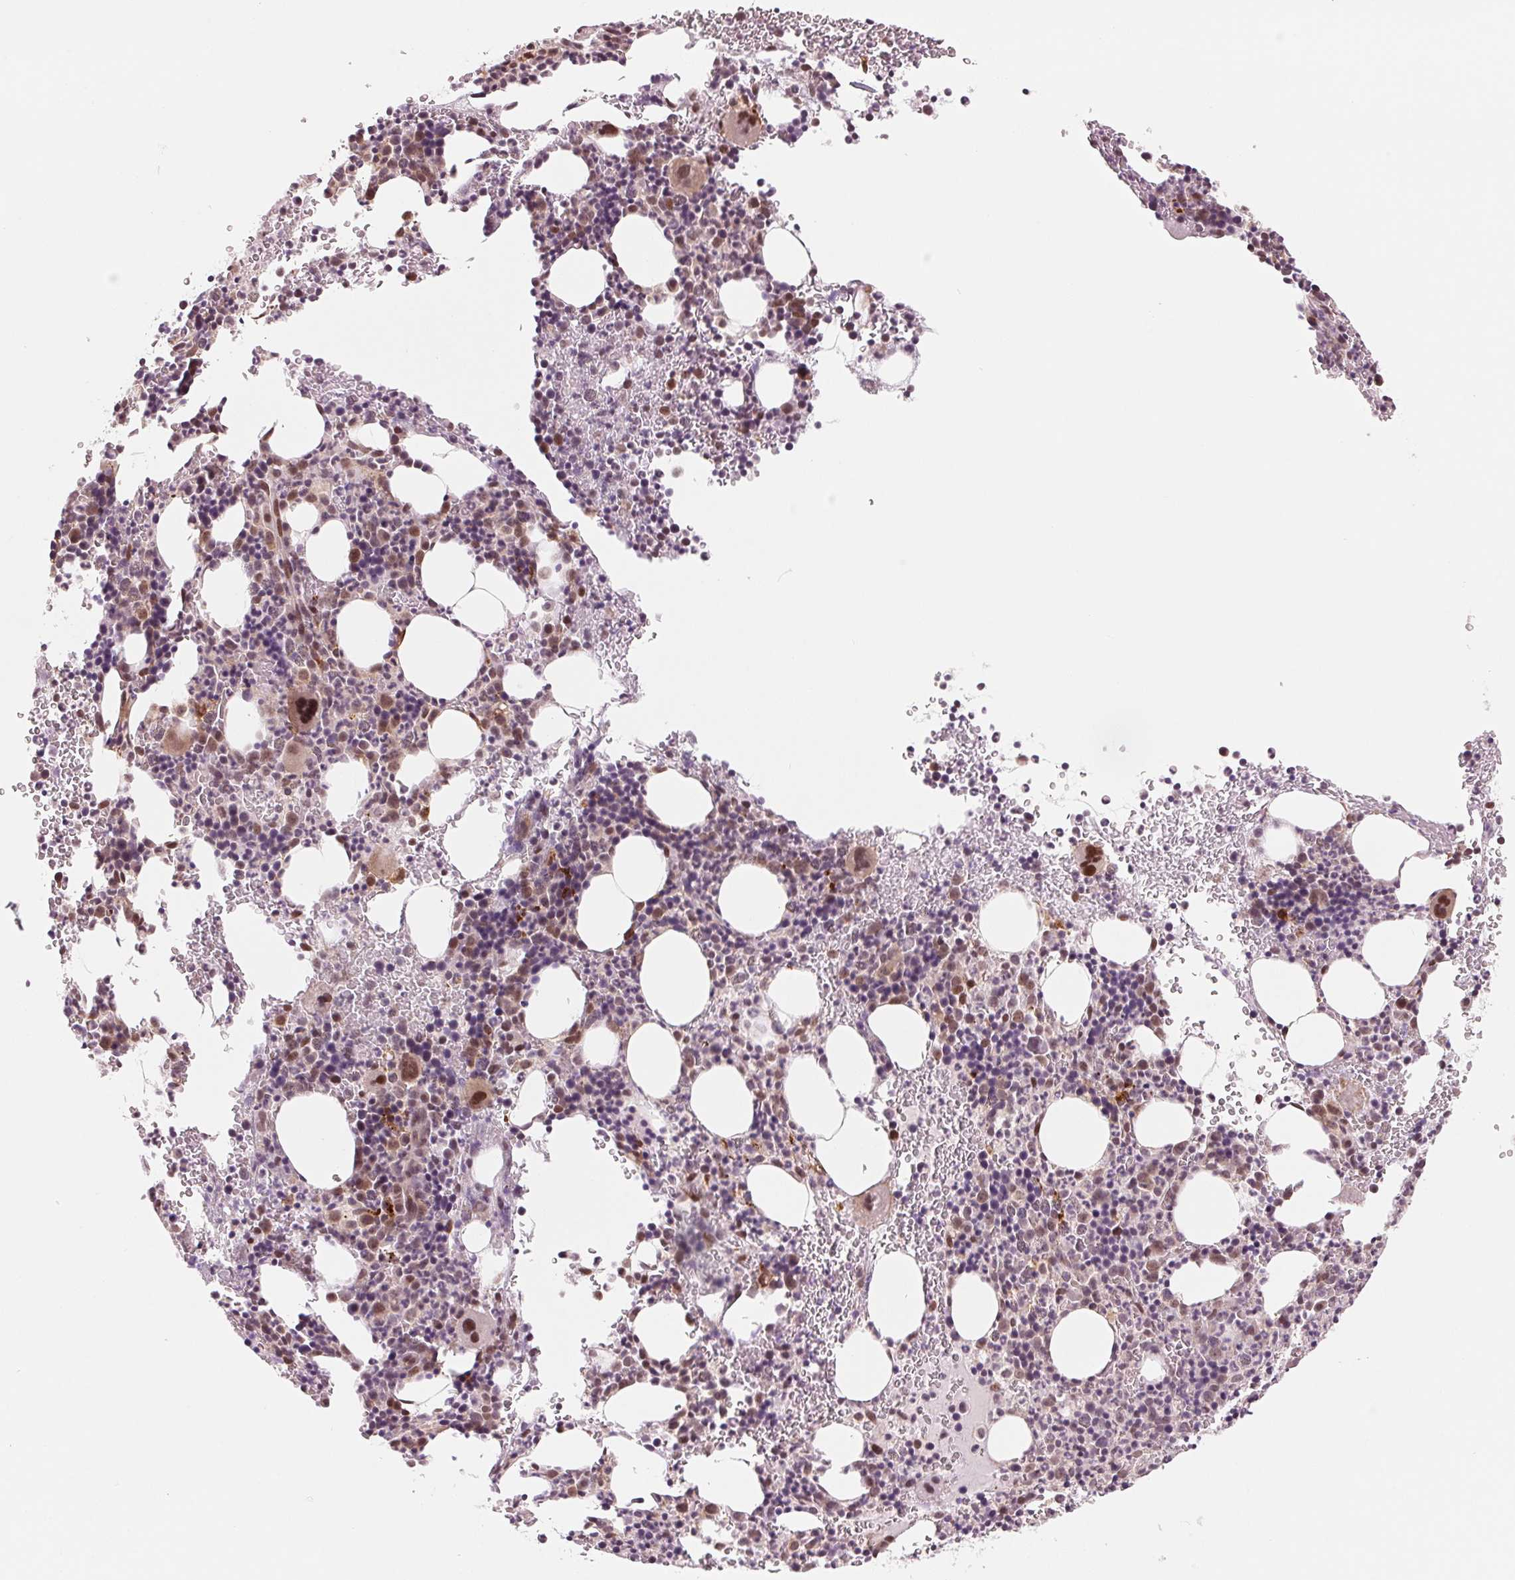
{"staining": {"intensity": "strong", "quantity": "<25%", "location": "nuclear"}, "tissue": "bone marrow", "cell_type": "Hematopoietic cells", "image_type": "normal", "snomed": [{"axis": "morphology", "description": "Normal tissue, NOS"}, {"axis": "topography", "description": "Bone marrow"}], "caption": "Protein expression analysis of normal bone marrow exhibits strong nuclear expression in approximately <25% of hematopoietic cells.", "gene": "DNAJB6", "patient": {"sex": "male", "age": 63}}